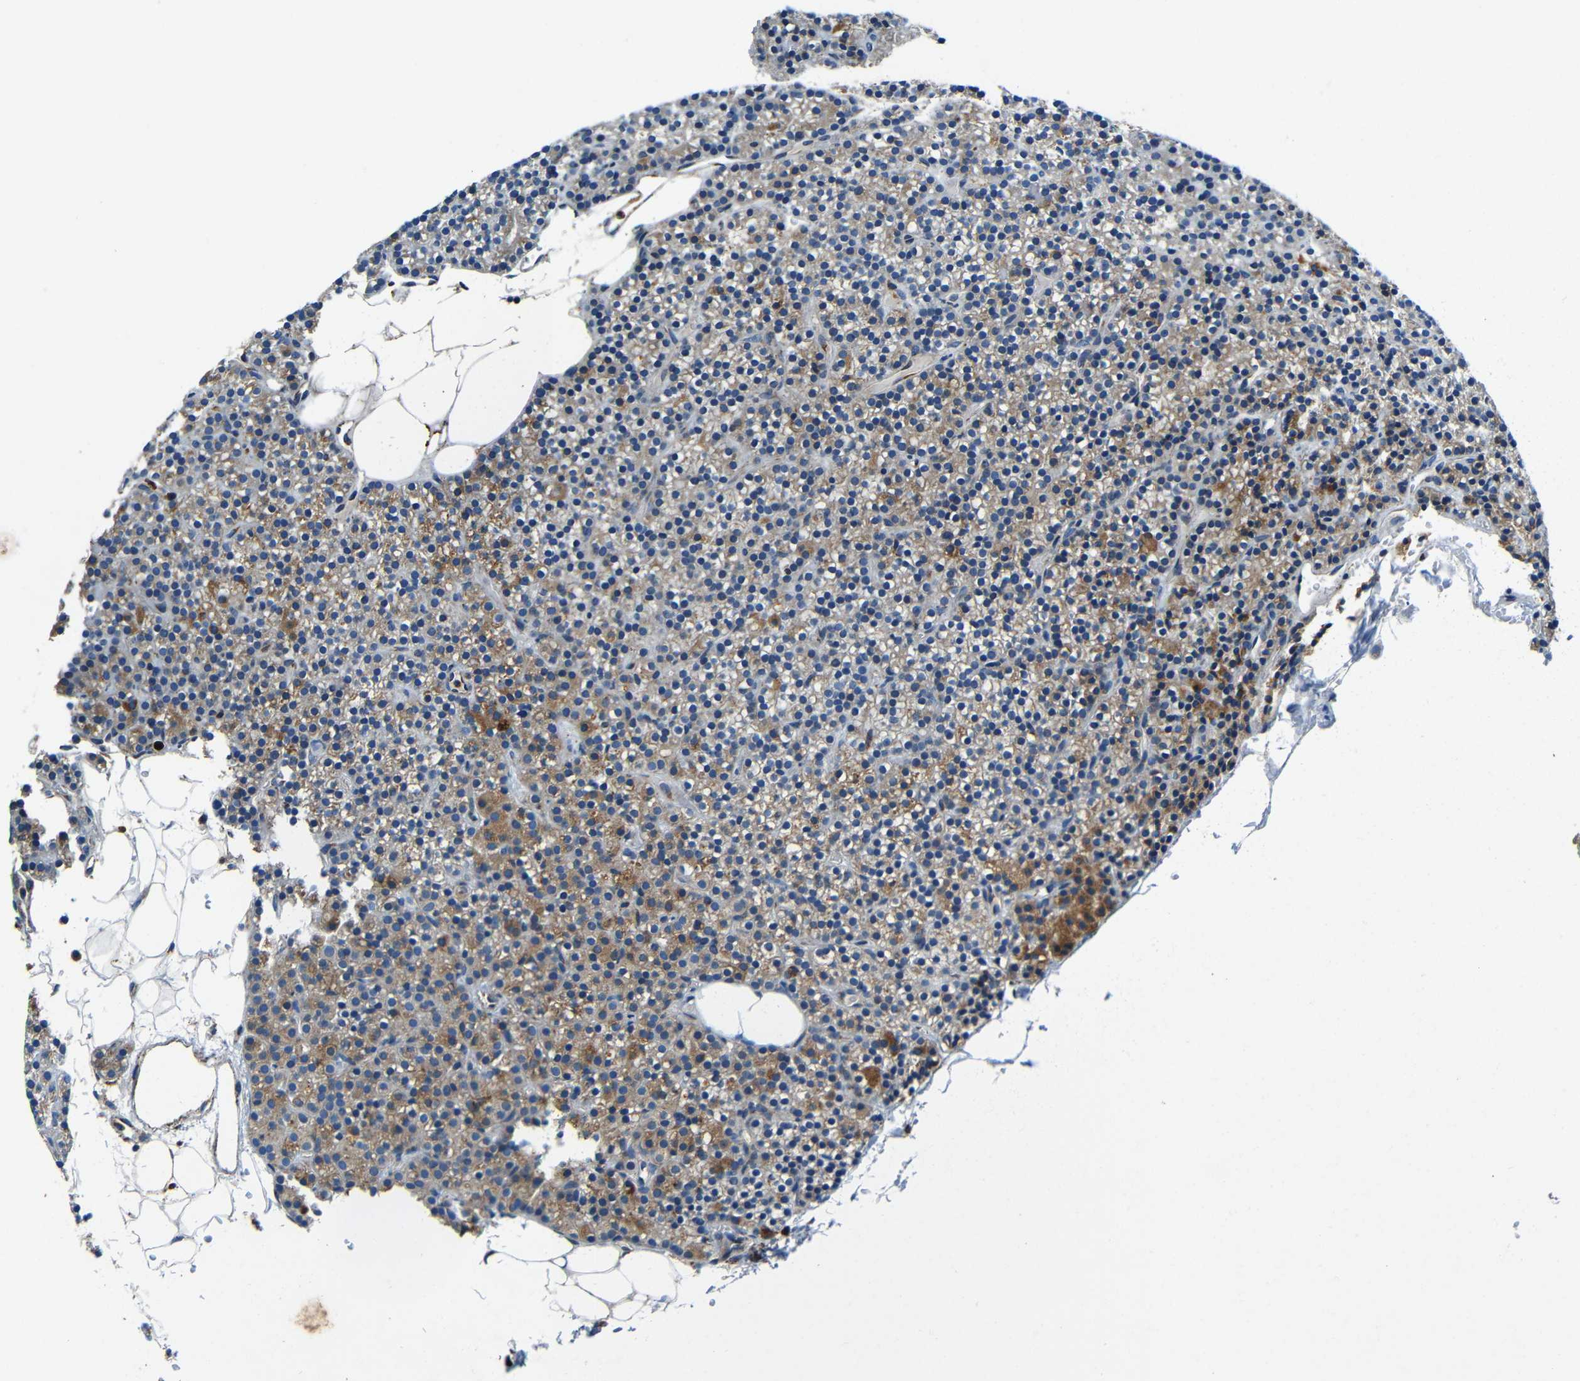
{"staining": {"intensity": "moderate", "quantity": "25%-75%", "location": "cytoplasmic/membranous"}, "tissue": "parathyroid gland", "cell_type": "Glandular cells", "image_type": "normal", "snomed": [{"axis": "morphology", "description": "Normal tissue, NOS"}, {"axis": "morphology", "description": "Hyperplasia, NOS"}, {"axis": "topography", "description": "Parathyroid gland"}], "caption": "Parathyroid gland stained with a brown dye shows moderate cytoplasmic/membranous positive expression in about 25%-75% of glandular cells.", "gene": "GALNT18", "patient": {"sex": "male", "age": 44}}